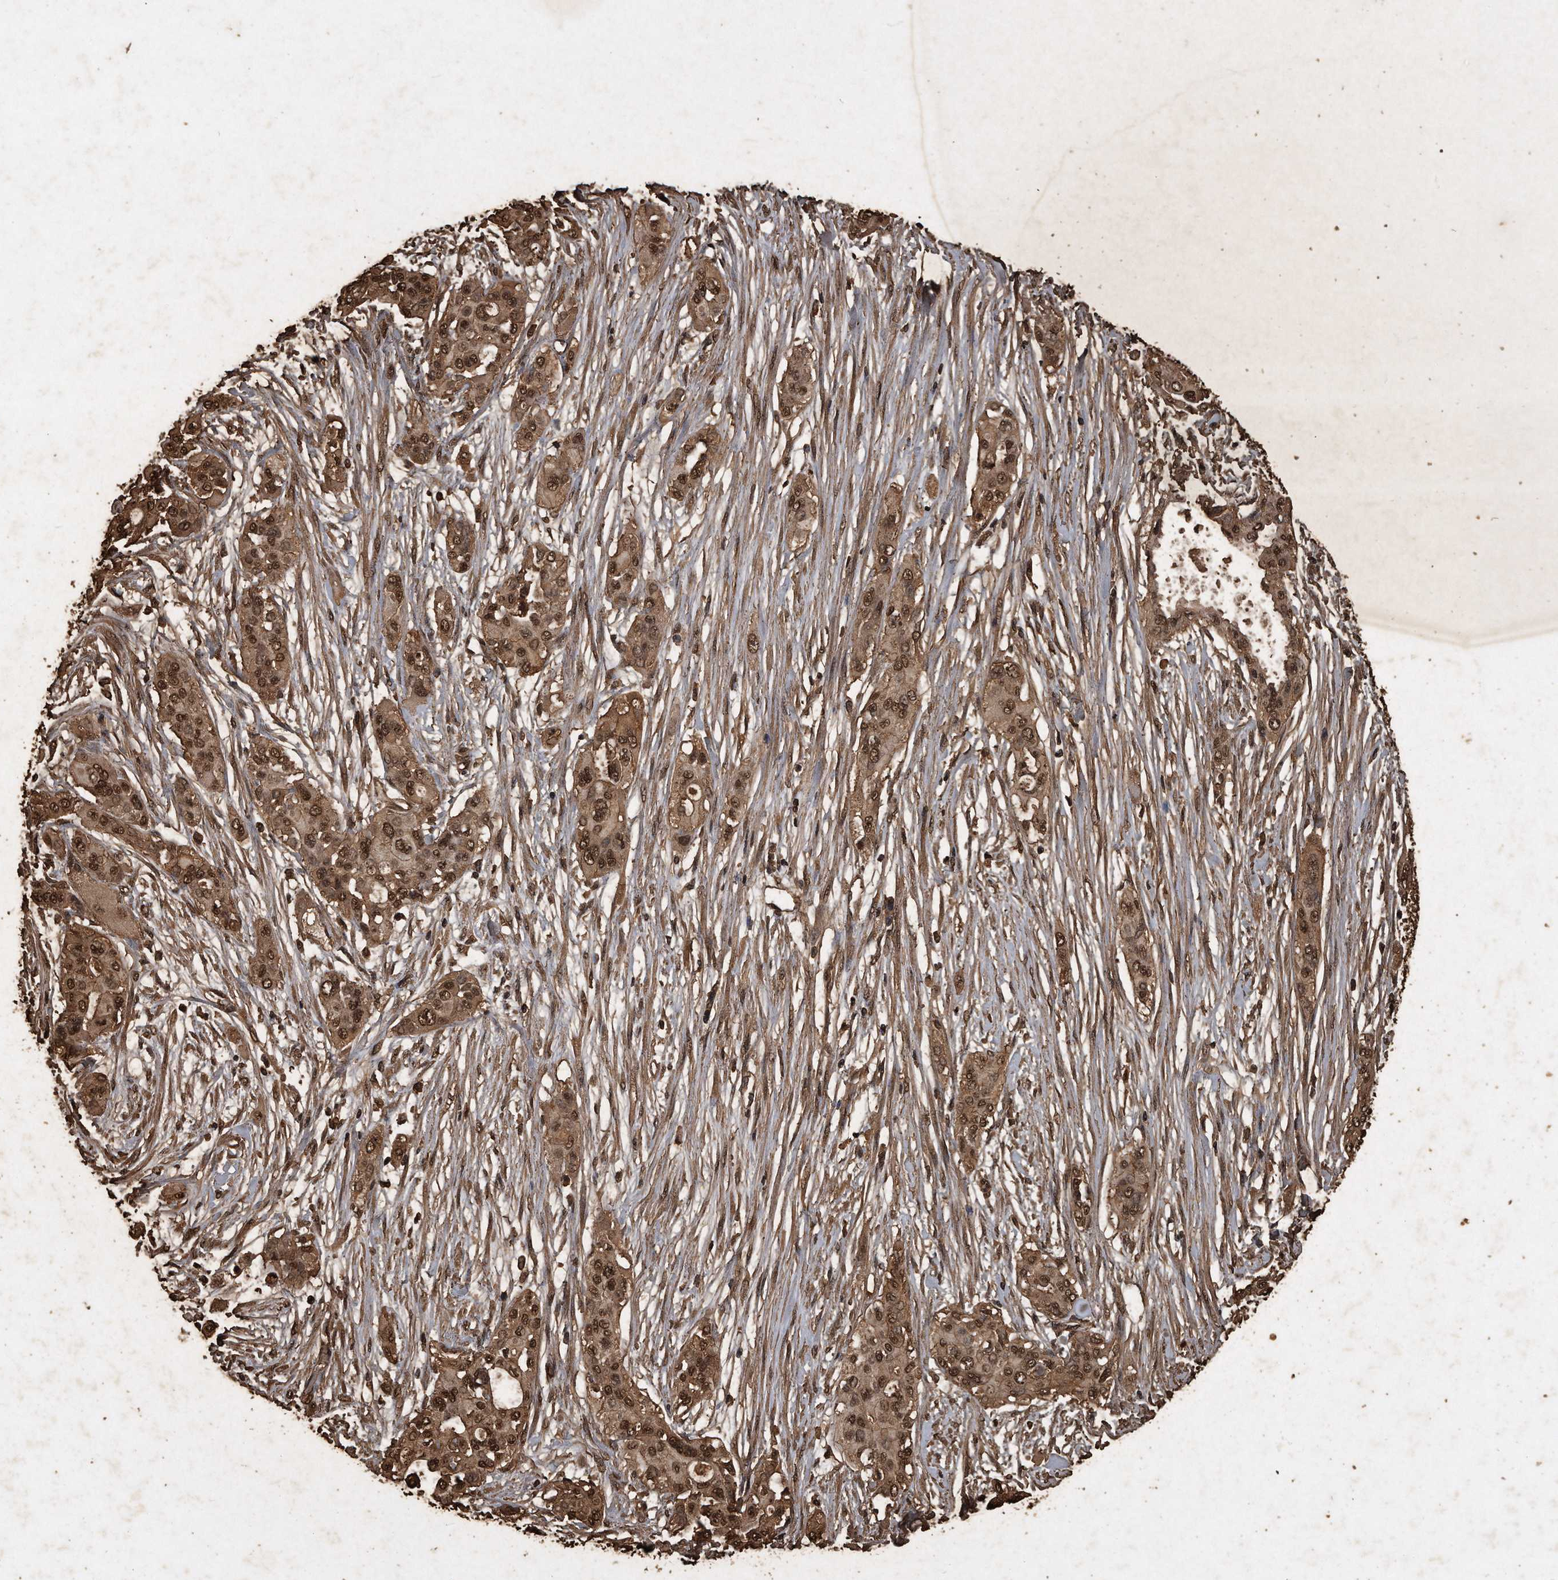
{"staining": {"intensity": "strong", "quantity": ">75%", "location": "cytoplasmic/membranous,nuclear"}, "tissue": "pancreatic cancer", "cell_type": "Tumor cells", "image_type": "cancer", "snomed": [{"axis": "morphology", "description": "Adenocarcinoma, NOS"}, {"axis": "topography", "description": "Pancreas"}], "caption": "Pancreatic cancer tissue reveals strong cytoplasmic/membranous and nuclear positivity in about >75% of tumor cells, visualized by immunohistochemistry. (DAB IHC with brightfield microscopy, high magnification).", "gene": "CFLAR", "patient": {"sex": "female", "age": 60}}